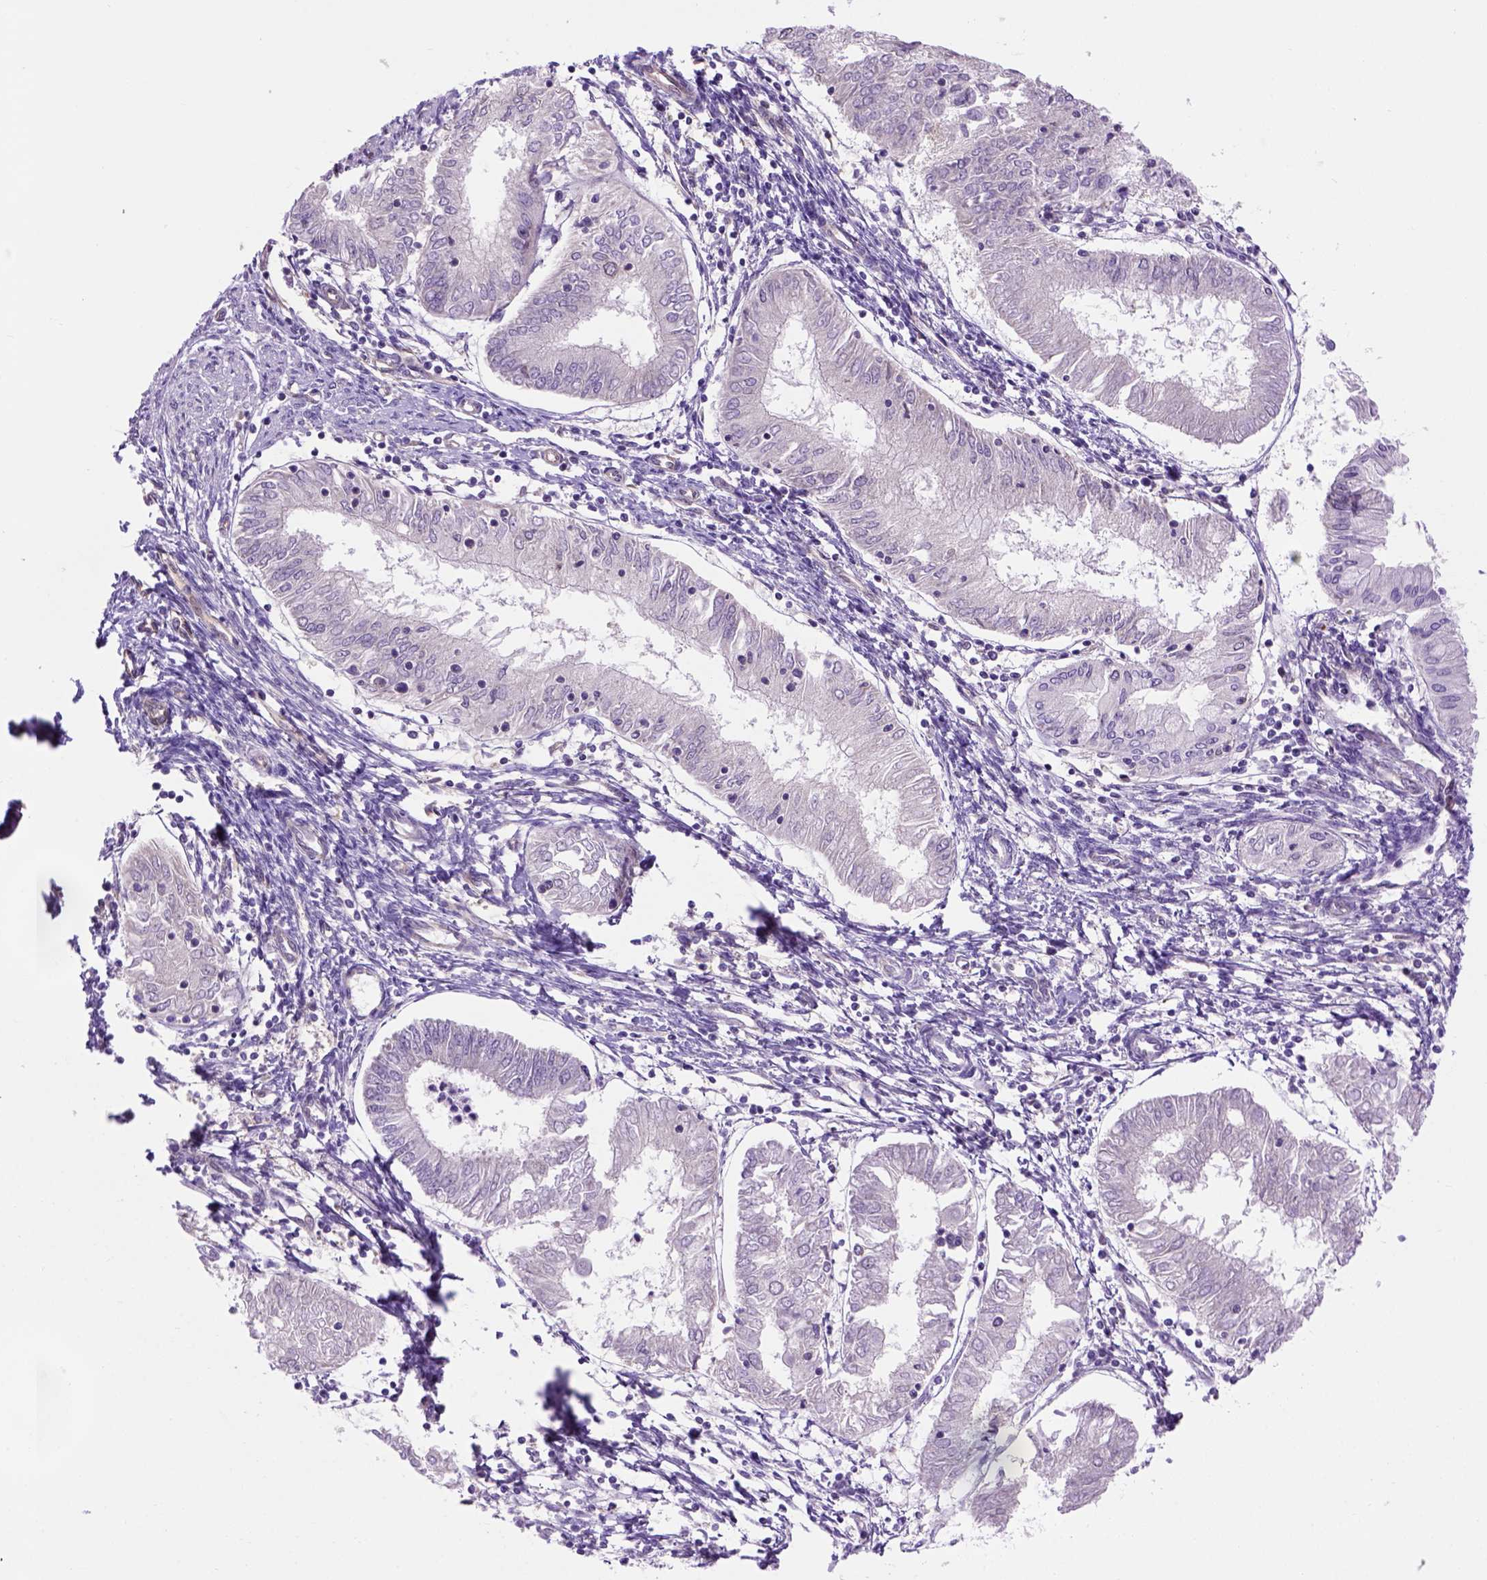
{"staining": {"intensity": "negative", "quantity": "none", "location": "none"}, "tissue": "endometrial cancer", "cell_type": "Tumor cells", "image_type": "cancer", "snomed": [{"axis": "morphology", "description": "Adenocarcinoma, NOS"}, {"axis": "topography", "description": "Endometrium"}], "caption": "IHC micrograph of human adenocarcinoma (endometrial) stained for a protein (brown), which exhibits no expression in tumor cells.", "gene": "CASKIN2", "patient": {"sex": "female", "age": 68}}